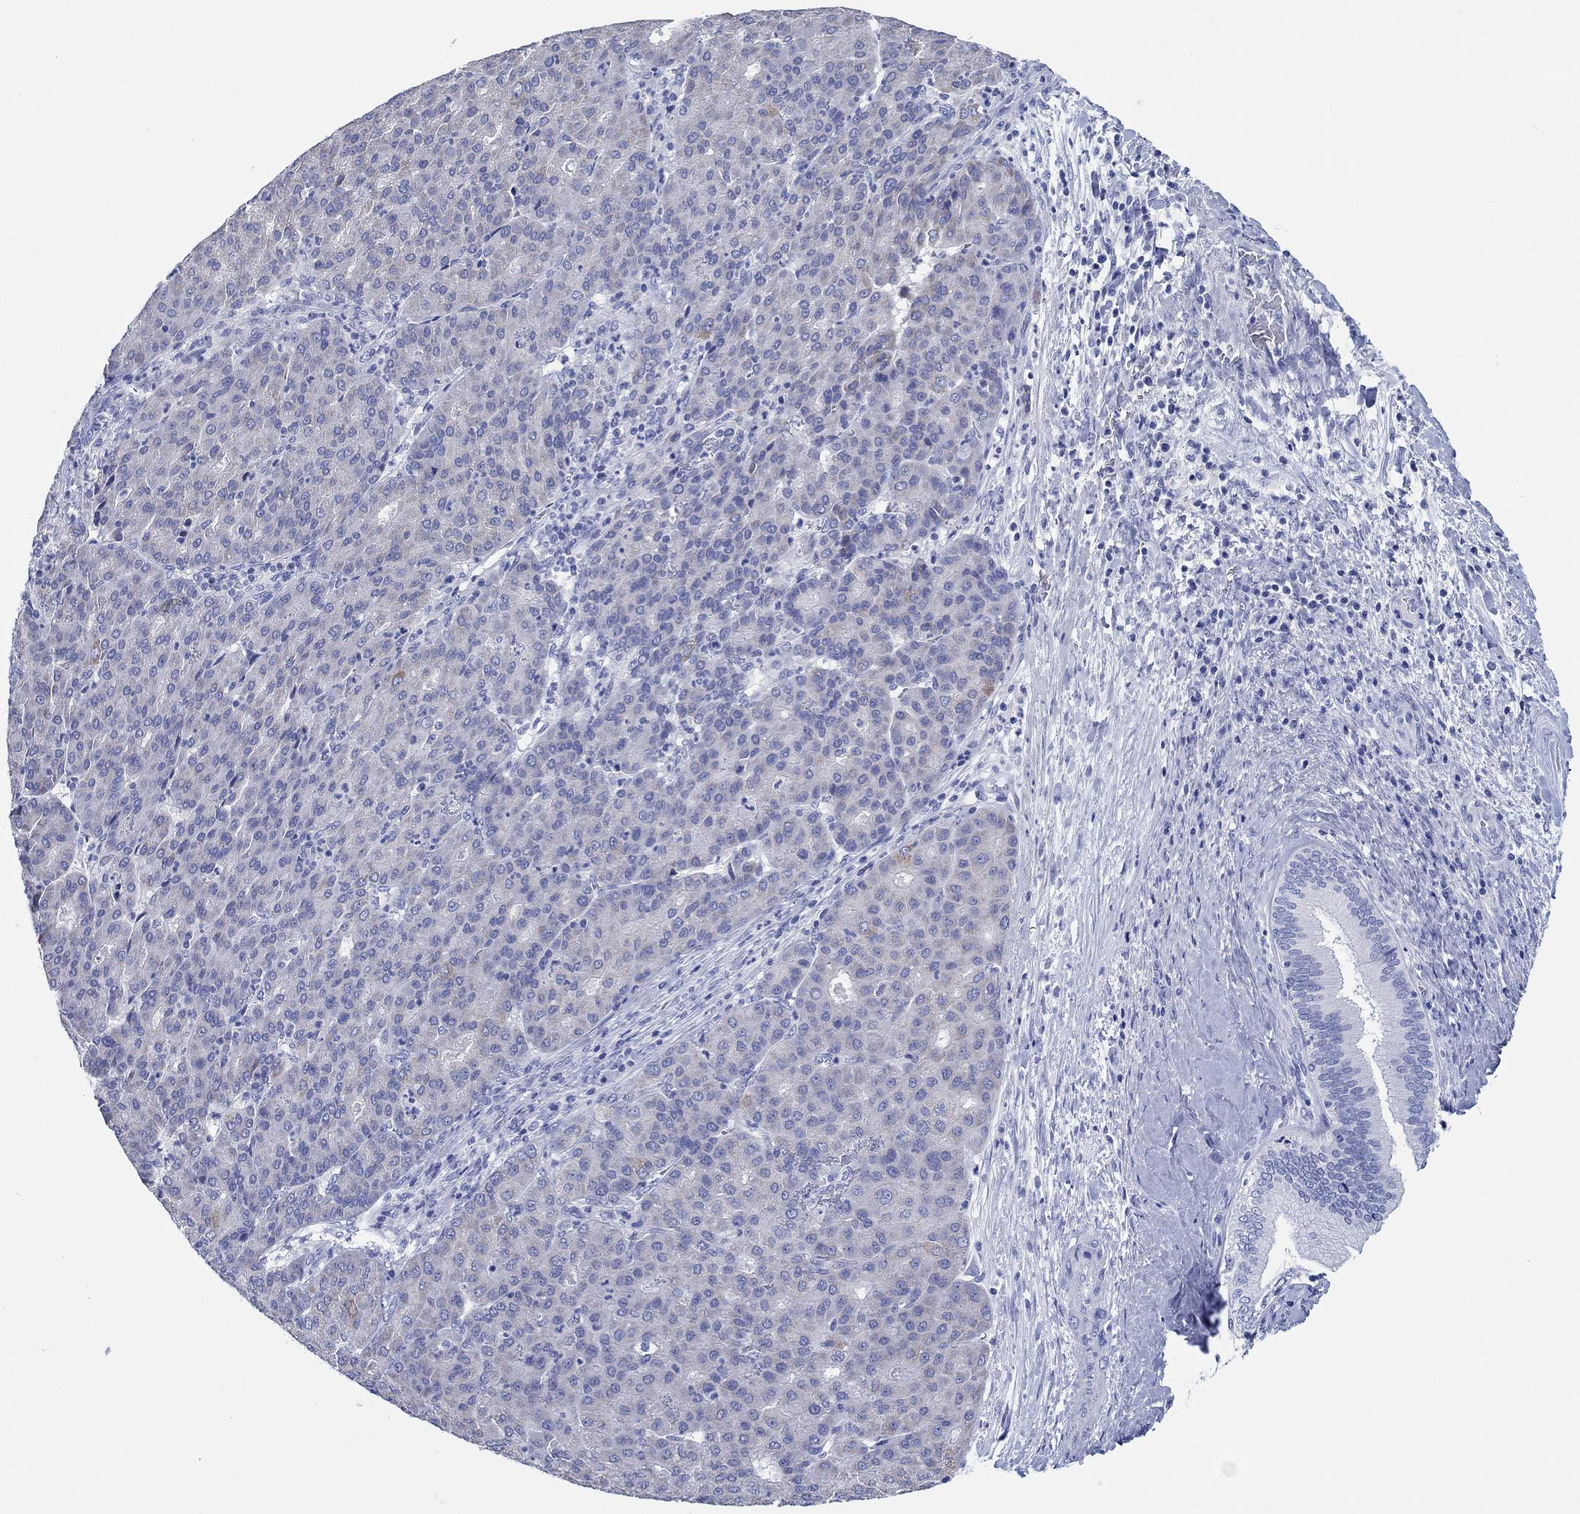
{"staining": {"intensity": "negative", "quantity": "none", "location": "none"}, "tissue": "liver cancer", "cell_type": "Tumor cells", "image_type": "cancer", "snomed": [{"axis": "morphology", "description": "Carcinoma, Hepatocellular, NOS"}, {"axis": "topography", "description": "Liver"}], "caption": "Protein analysis of liver cancer (hepatocellular carcinoma) demonstrates no significant positivity in tumor cells.", "gene": "HCRT", "patient": {"sex": "male", "age": 65}}